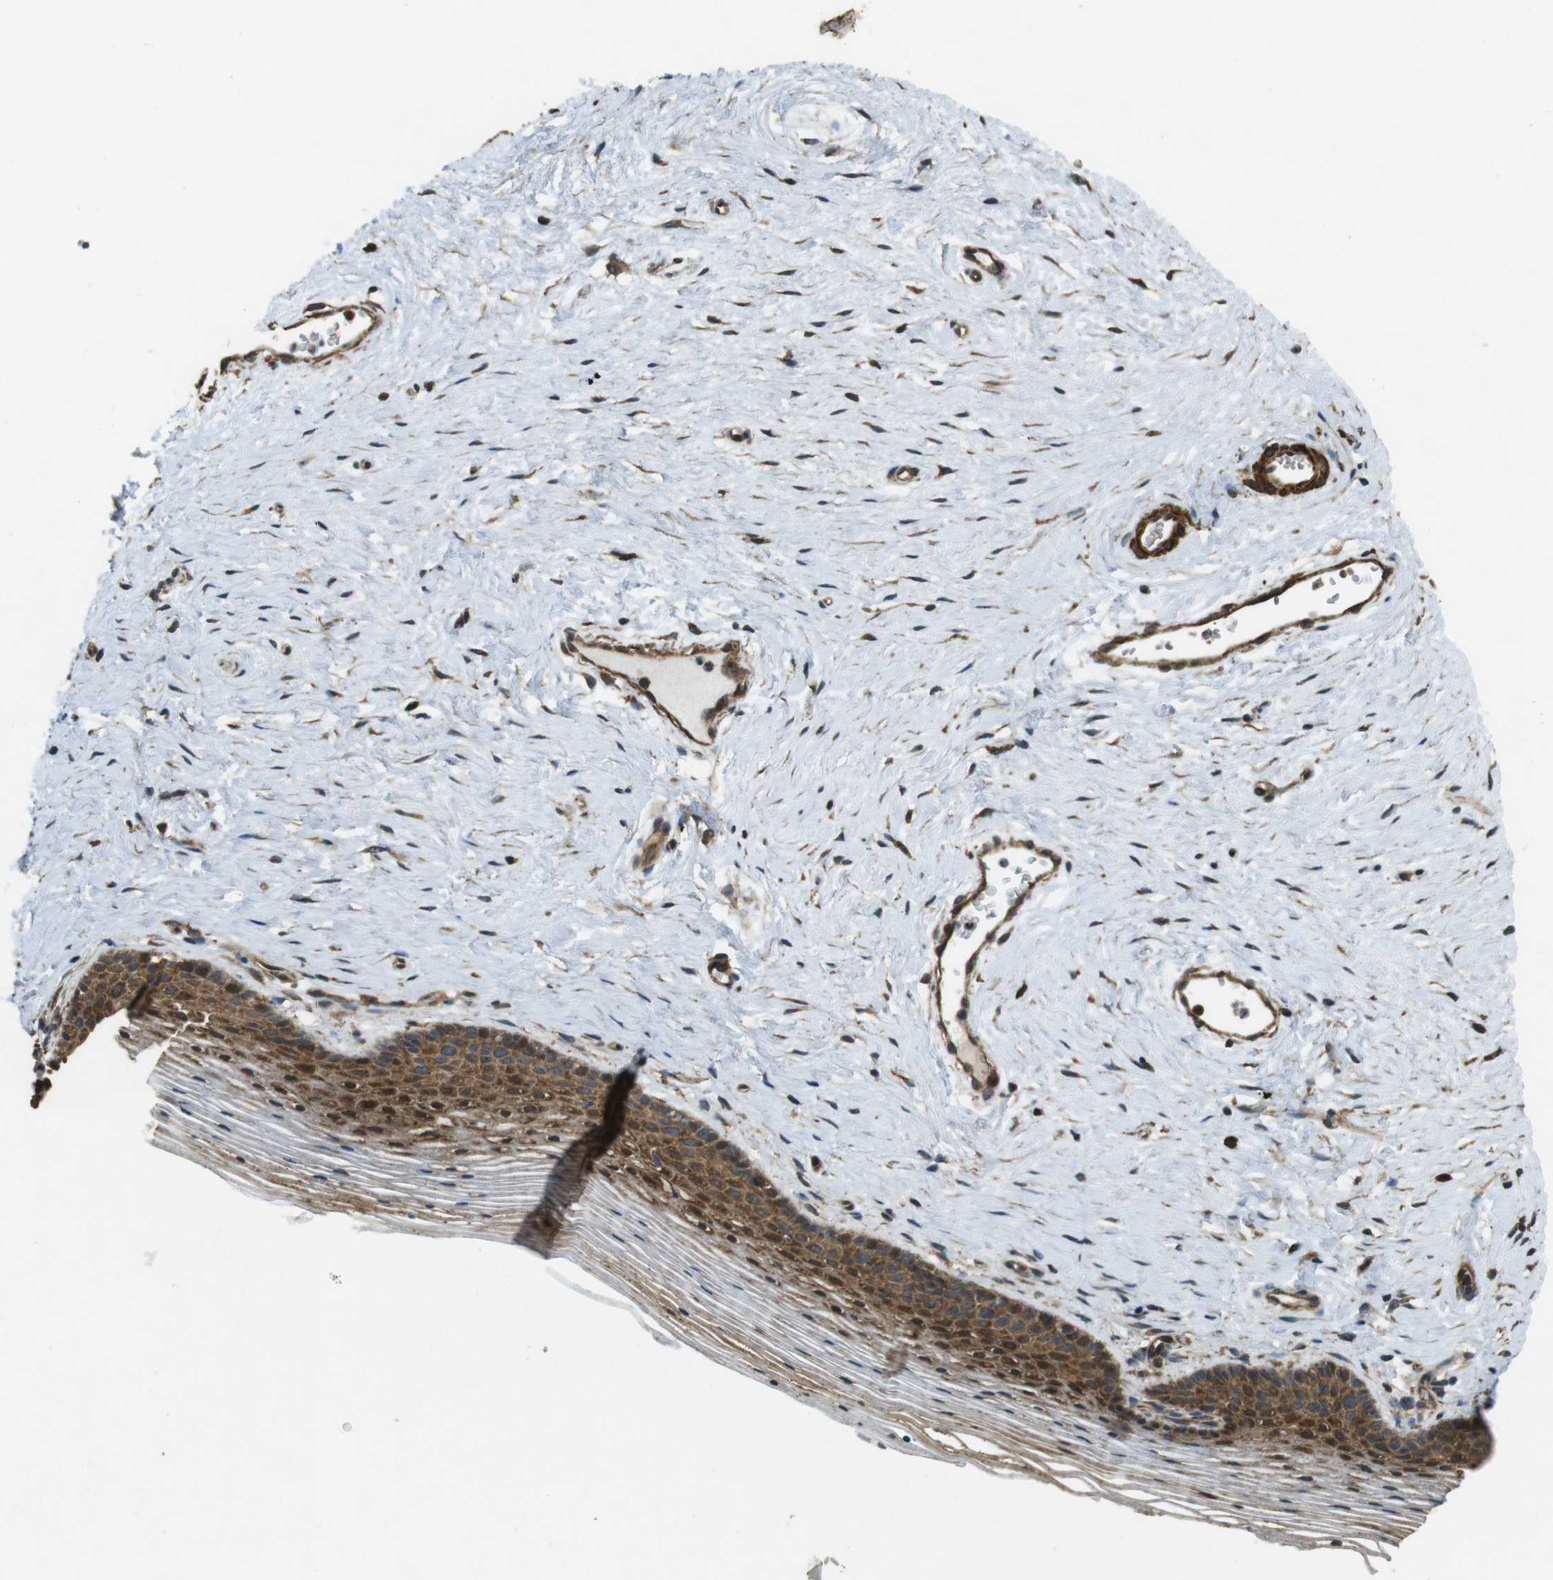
{"staining": {"intensity": "strong", "quantity": ">75%", "location": "cytoplasmic/membranous"}, "tissue": "vagina", "cell_type": "Squamous epithelial cells", "image_type": "normal", "snomed": [{"axis": "morphology", "description": "Normal tissue, NOS"}, {"axis": "topography", "description": "Vagina"}], "caption": "Immunohistochemistry (IHC) of unremarkable vagina reveals high levels of strong cytoplasmic/membranous positivity in approximately >75% of squamous epithelial cells.", "gene": "BNIP3", "patient": {"sex": "female", "age": 32}}